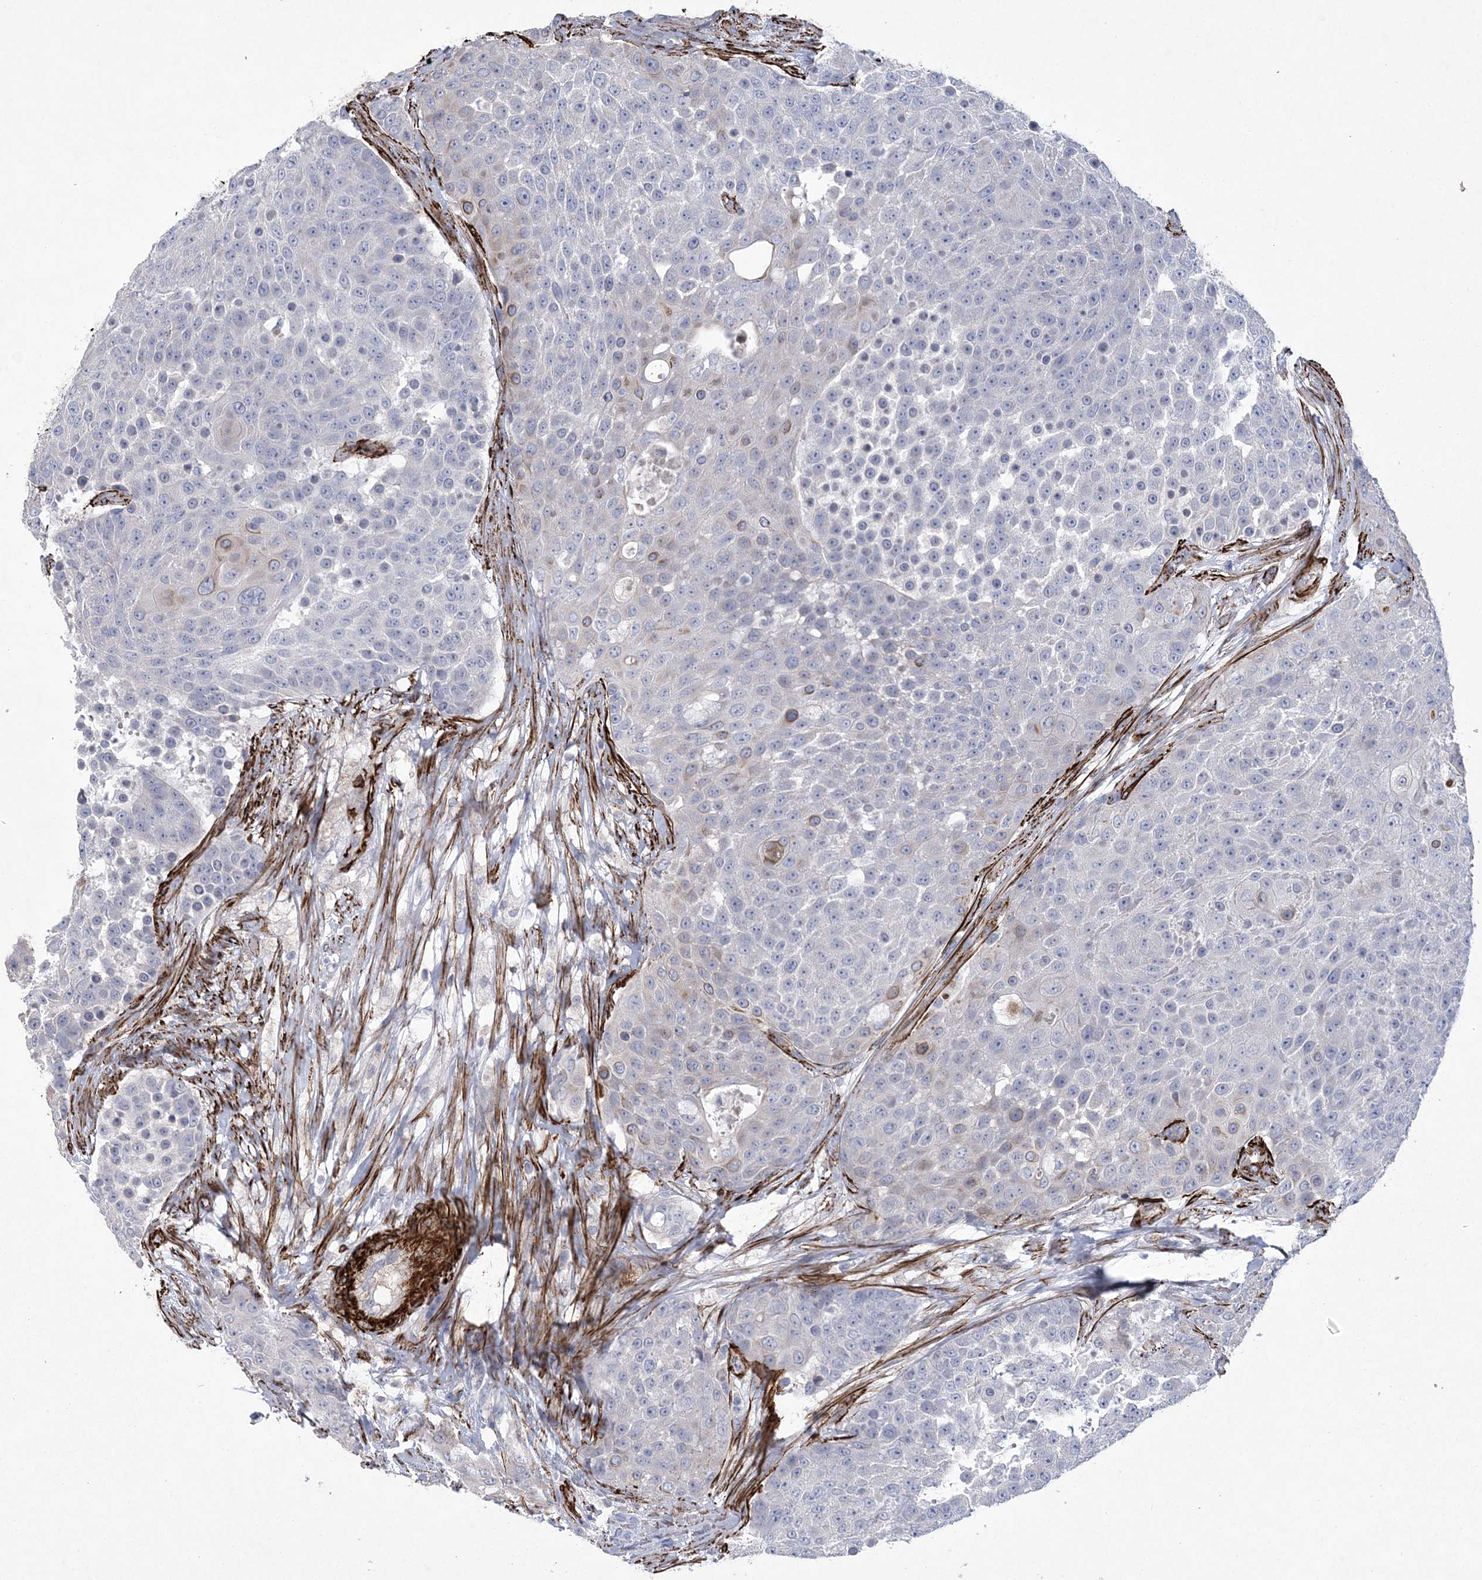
{"staining": {"intensity": "negative", "quantity": "none", "location": "none"}, "tissue": "urothelial cancer", "cell_type": "Tumor cells", "image_type": "cancer", "snomed": [{"axis": "morphology", "description": "Urothelial carcinoma, High grade"}, {"axis": "topography", "description": "Urinary bladder"}], "caption": "An image of human urothelial carcinoma (high-grade) is negative for staining in tumor cells.", "gene": "ARSJ", "patient": {"sex": "female", "age": 63}}